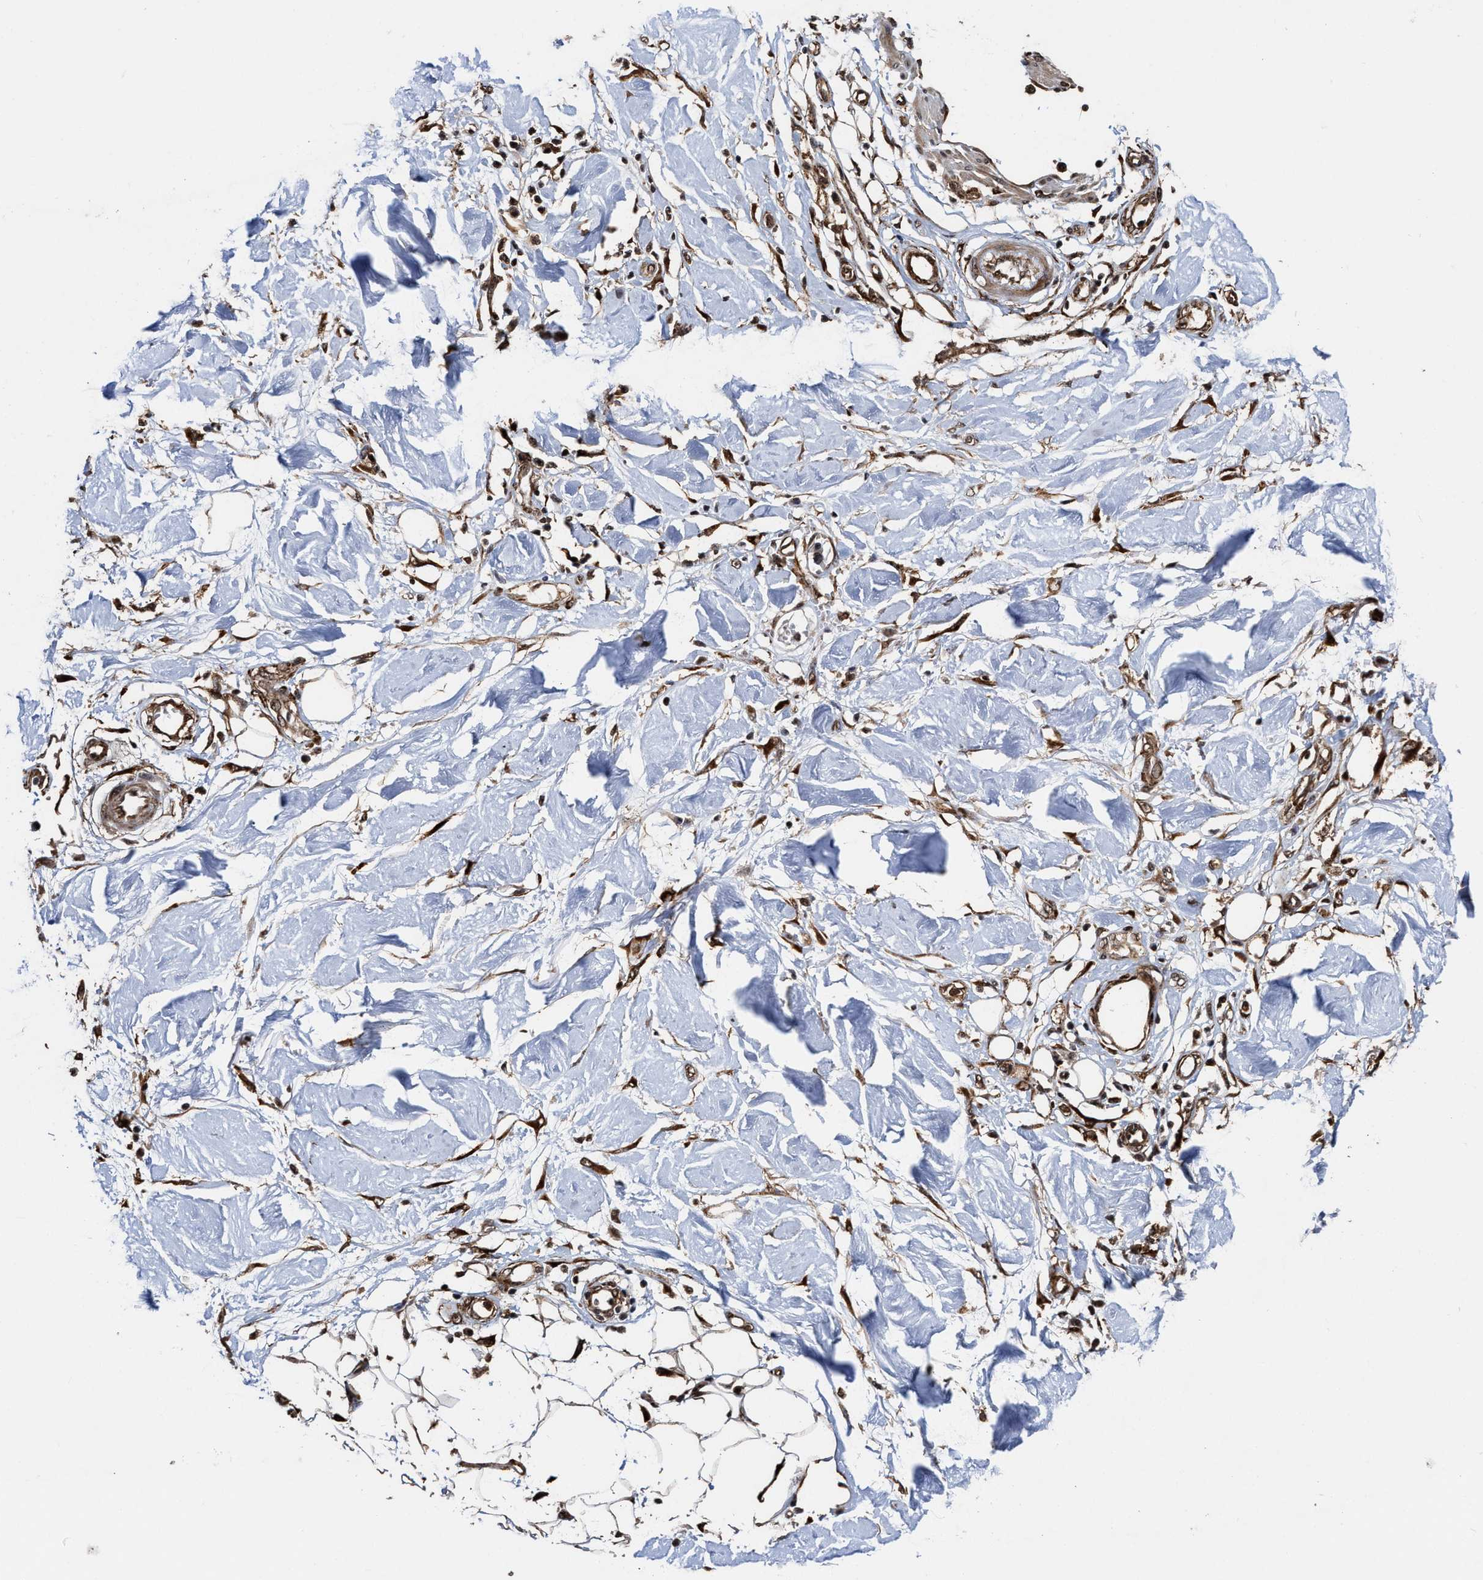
{"staining": {"intensity": "strong", "quantity": ">75%", "location": "cytoplasmic/membranous,nuclear"}, "tissue": "adipose tissue", "cell_type": "Adipocytes", "image_type": "normal", "snomed": [{"axis": "morphology", "description": "Normal tissue, NOS"}, {"axis": "morphology", "description": "Squamous cell carcinoma, NOS"}, {"axis": "topography", "description": "Skin"}, {"axis": "topography", "description": "Peripheral nerve tissue"}], "caption": "Protein analysis of benign adipose tissue displays strong cytoplasmic/membranous,nuclear expression in about >75% of adipocytes.", "gene": "SEPTIN2", "patient": {"sex": "male", "age": 83}}